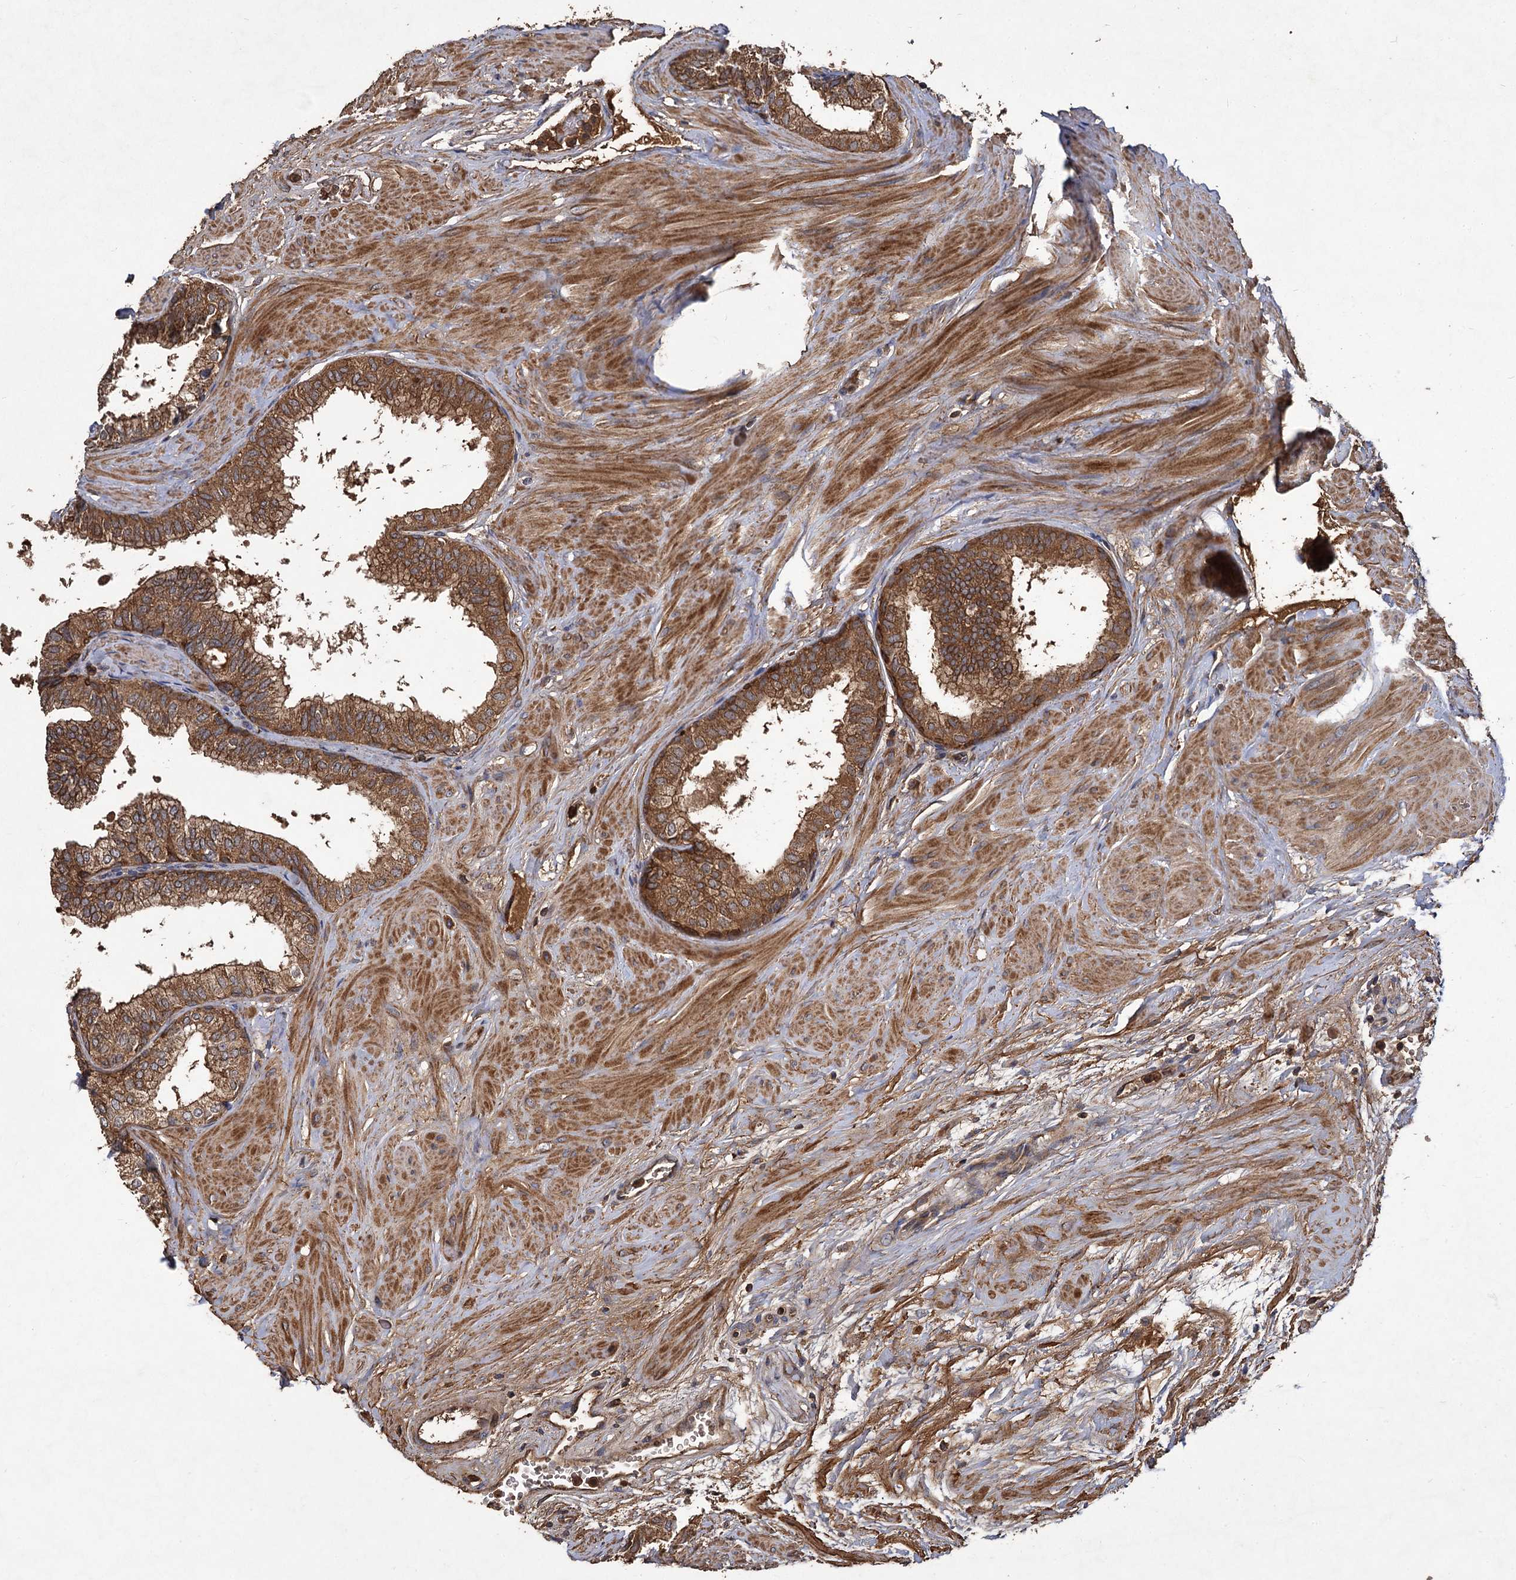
{"staining": {"intensity": "moderate", "quantity": ">75%", "location": "cytoplasmic/membranous"}, "tissue": "prostate", "cell_type": "Glandular cells", "image_type": "normal", "snomed": [{"axis": "morphology", "description": "Normal tissue, NOS"}, {"axis": "topography", "description": "Prostate"}], "caption": "Immunohistochemical staining of unremarkable prostate reveals >75% levels of moderate cytoplasmic/membranous protein staining in about >75% of glandular cells.", "gene": "GCLC", "patient": {"sex": "male", "age": 60}}